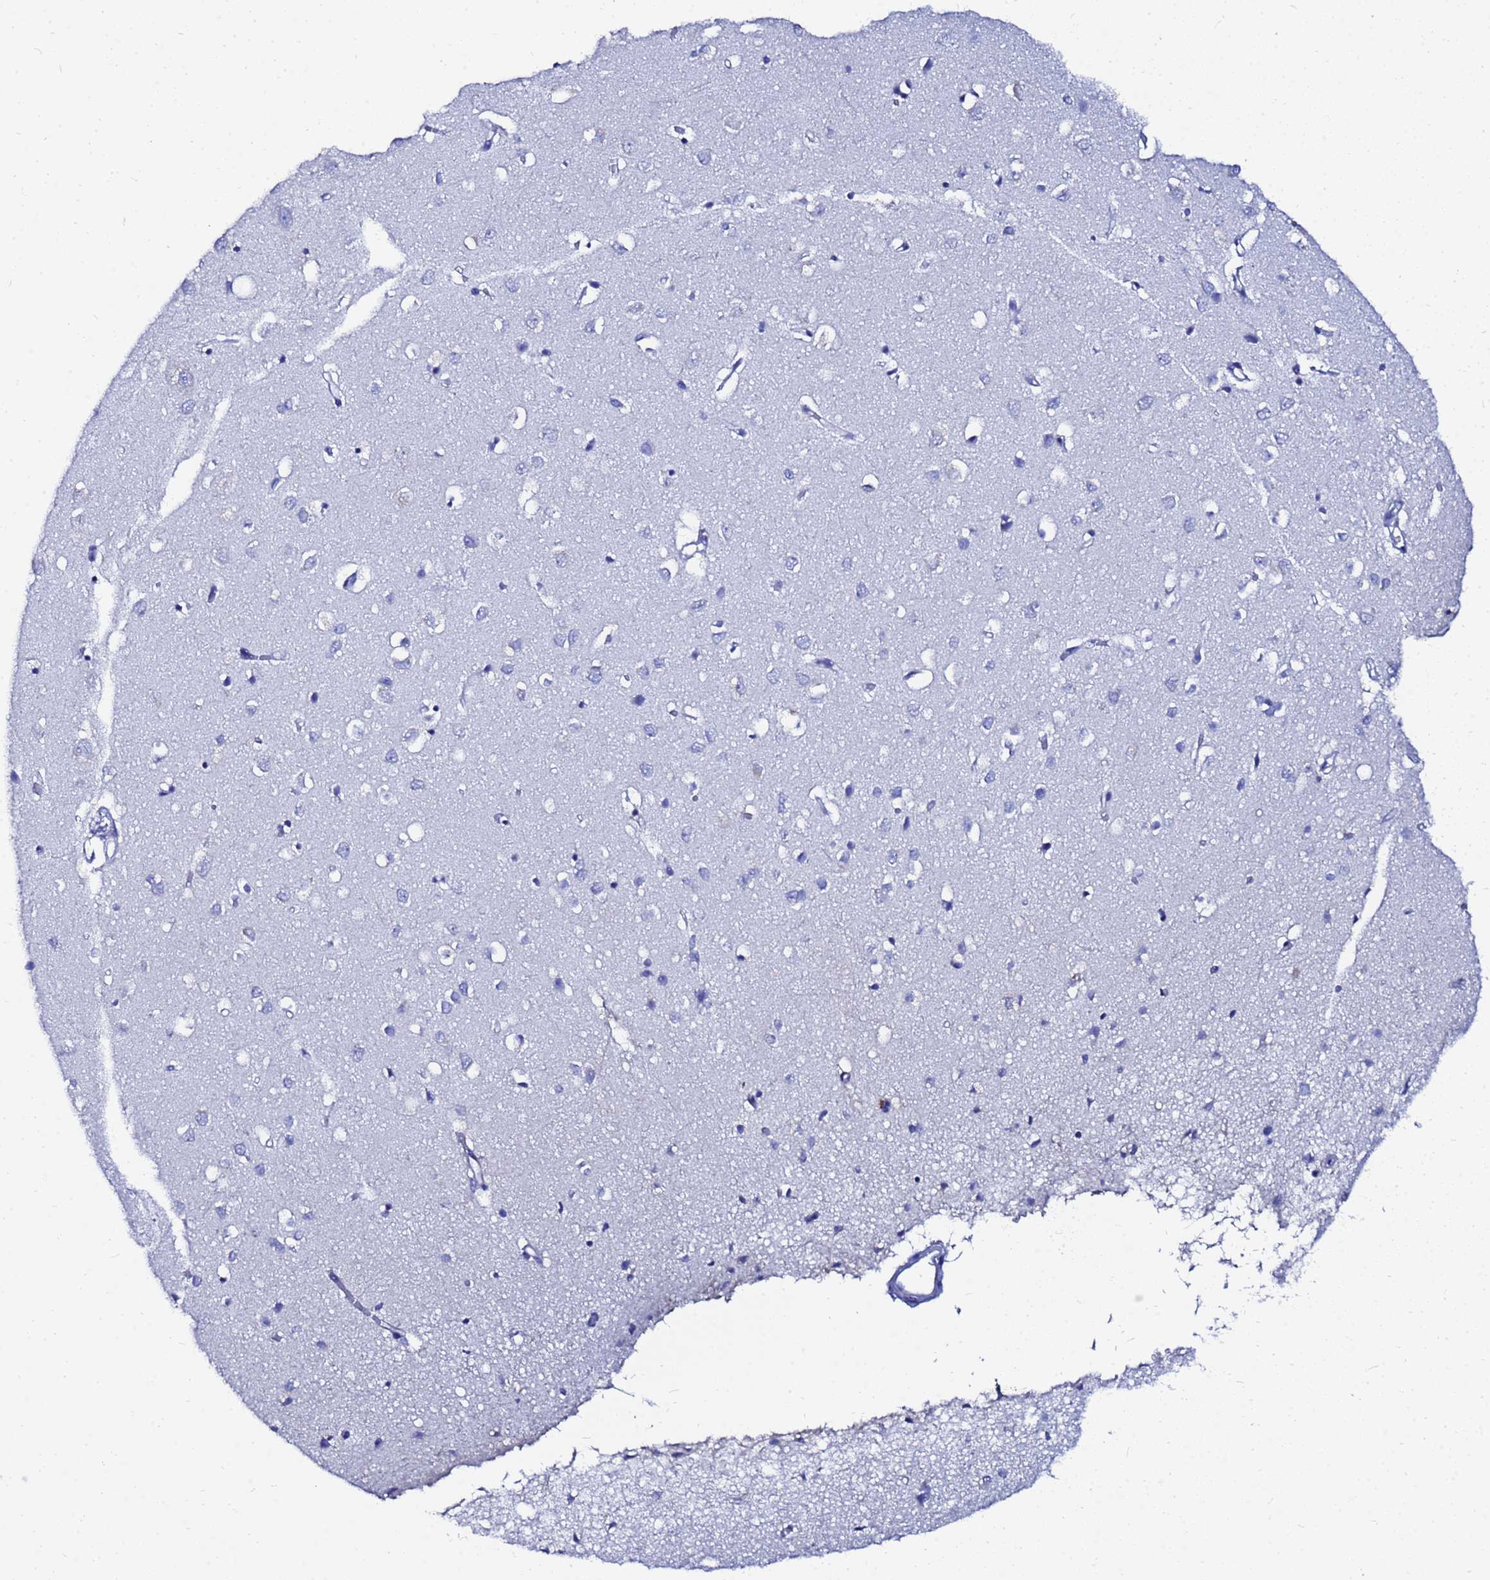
{"staining": {"intensity": "negative", "quantity": "none", "location": "none"}, "tissue": "cerebral cortex", "cell_type": "Endothelial cells", "image_type": "normal", "snomed": [{"axis": "morphology", "description": "Normal tissue, NOS"}, {"axis": "topography", "description": "Cerebral cortex"}], "caption": "Immunohistochemistry photomicrograph of benign cerebral cortex: cerebral cortex stained with DAB reveals no significant protein expression in endothelial cells.", "gene": "AQP12A", "patient": {"sex": "female", "age": 64}}